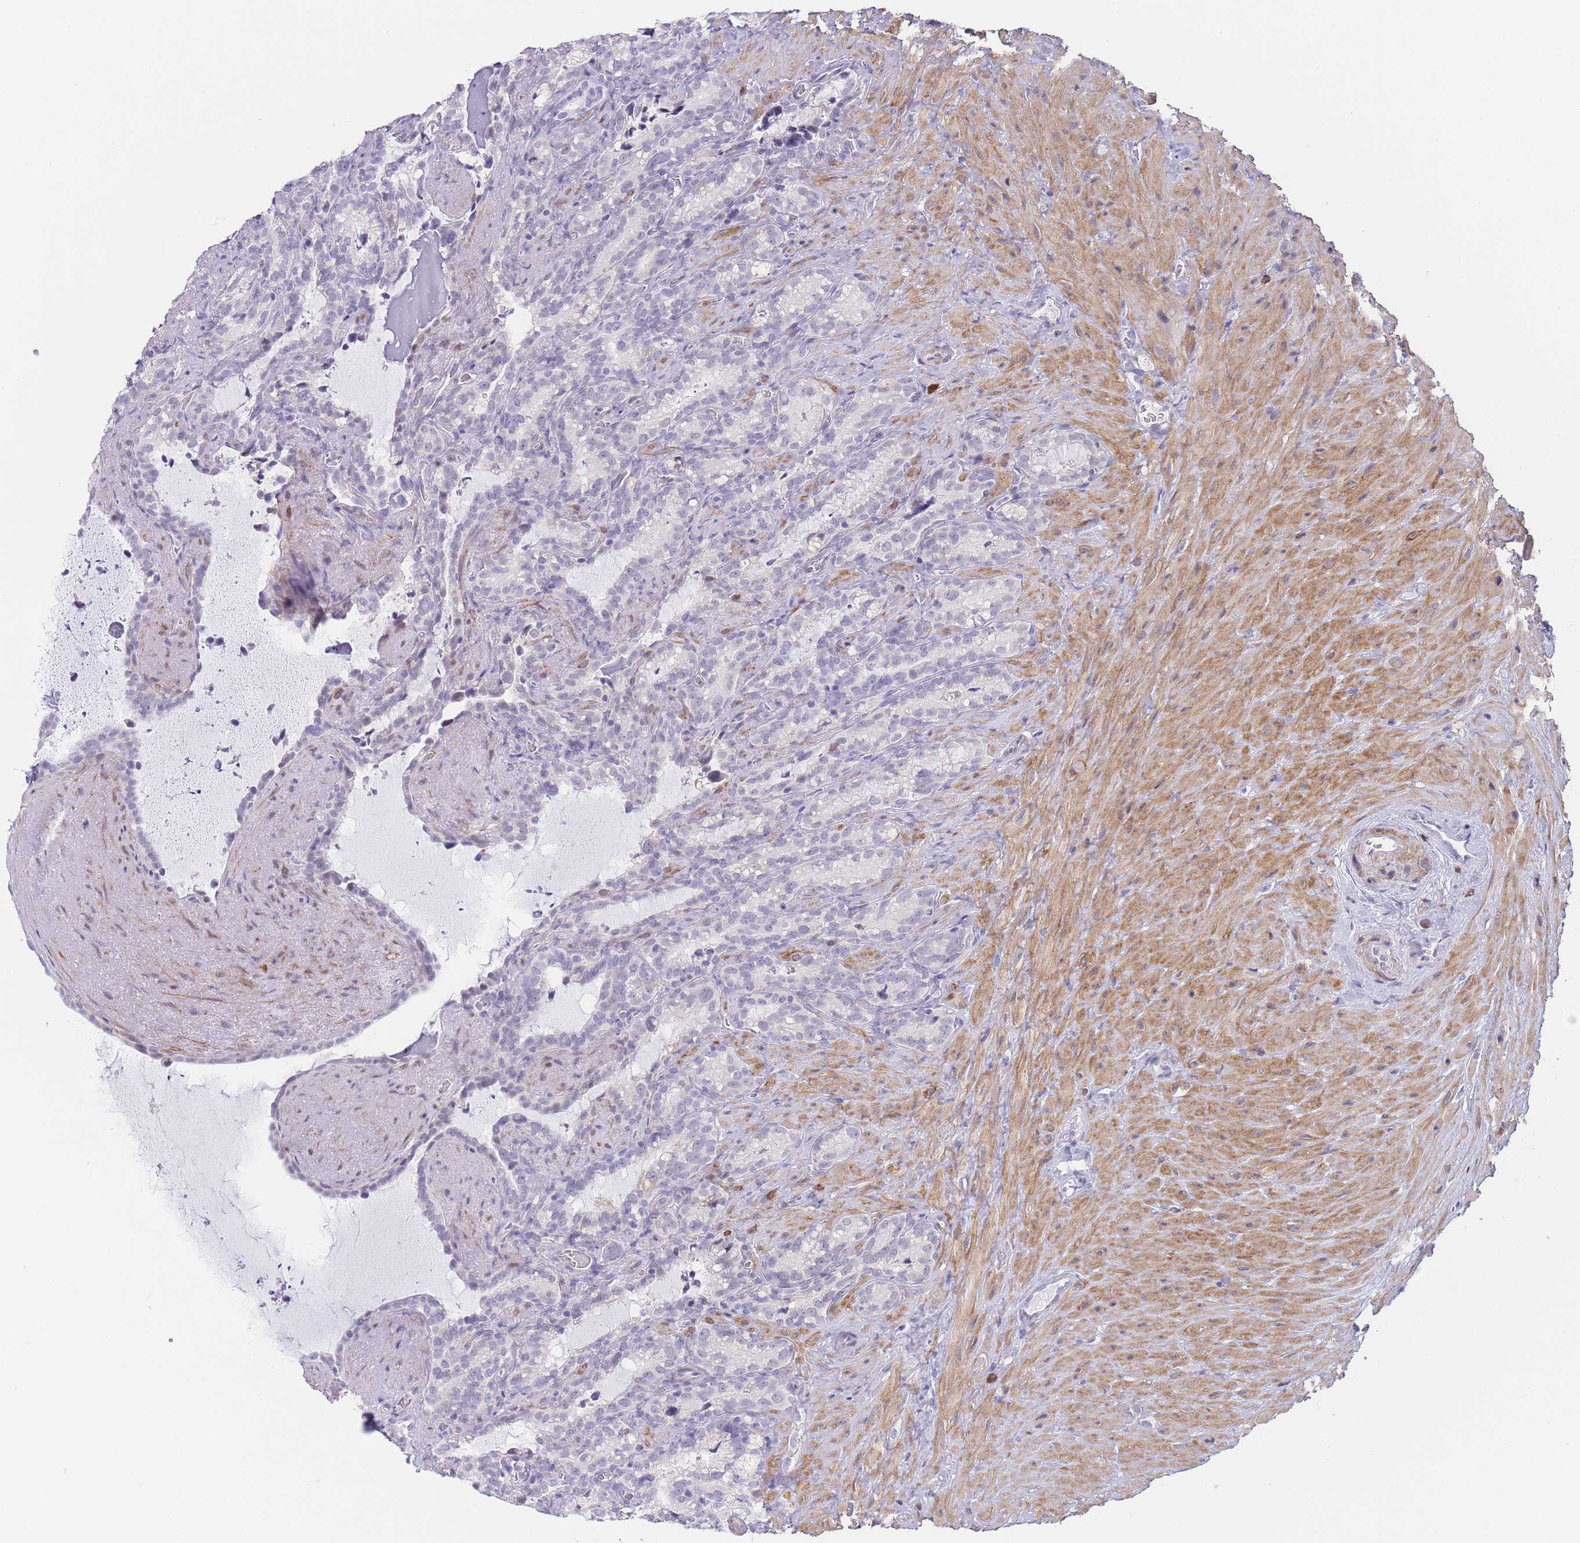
{"staining": {"intensity": "negative", "quantity": "none", "location": "none"}, "tissue": "seminal vesicle", "cell_type": "Glandular cells", "image_type": "normal", "snomed": [{"axis": "morphology", "description": "Normal tissue, NOS"}, {"axis": "topography", "description": "Prostate"}, {"axis": "topography", "description": "Seminal veicle"}], "caption": "Immunohistochemical staining of benign human seminal vesicle reveals no significant positivity in glandular cells.", "gene": "ASAP3", "patient": {"sex": "male", "age": 58}}